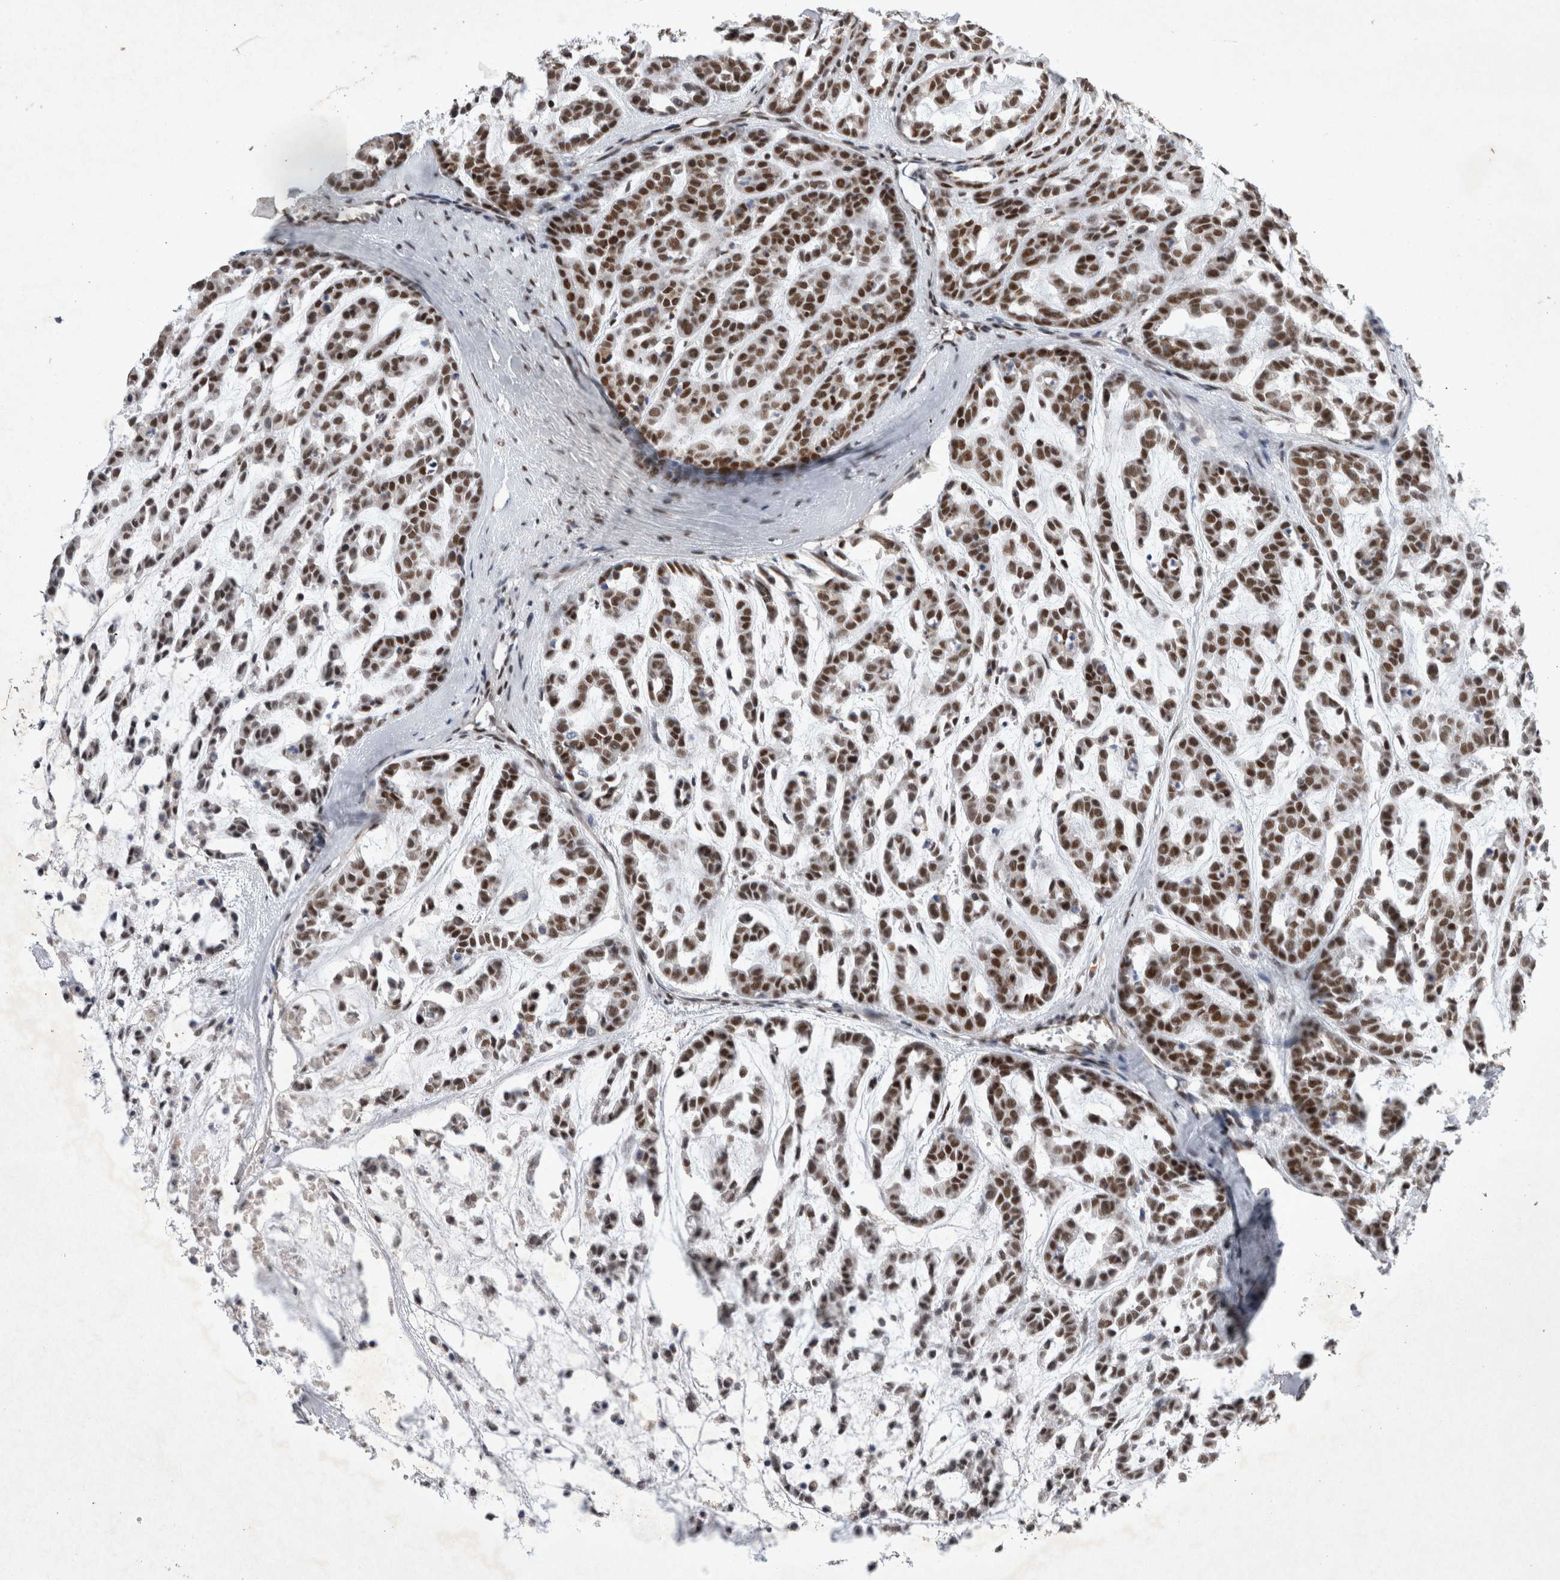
{"staining": {"intensity": "moderate", "quantity": ">75%", "location": "nuclear"}, "tissue": "head and neck cancer", "cell_type": "Tumor cells", "image_type": "cancer", "snomed": [{"axis": "morphology", "description": "Adenocarcinoma, NOS"}, {"axis": "morphology", "description": "Adenoma, NOS"}, {"axis": "topography", "description": "Head-Neck"}], "caption": "IHC (DAB (3,3'-diaminobenzidine)) staining of human head and neck cancer reveals moderate nuclear protein staining in about >75% of tumor cells. (DAB (3,3'-diaminobenzidine) = brown stain, brightfield microscopy at high magnification).", "gene": "RBM6", "patient": {"sex": "female", "age": 55}}